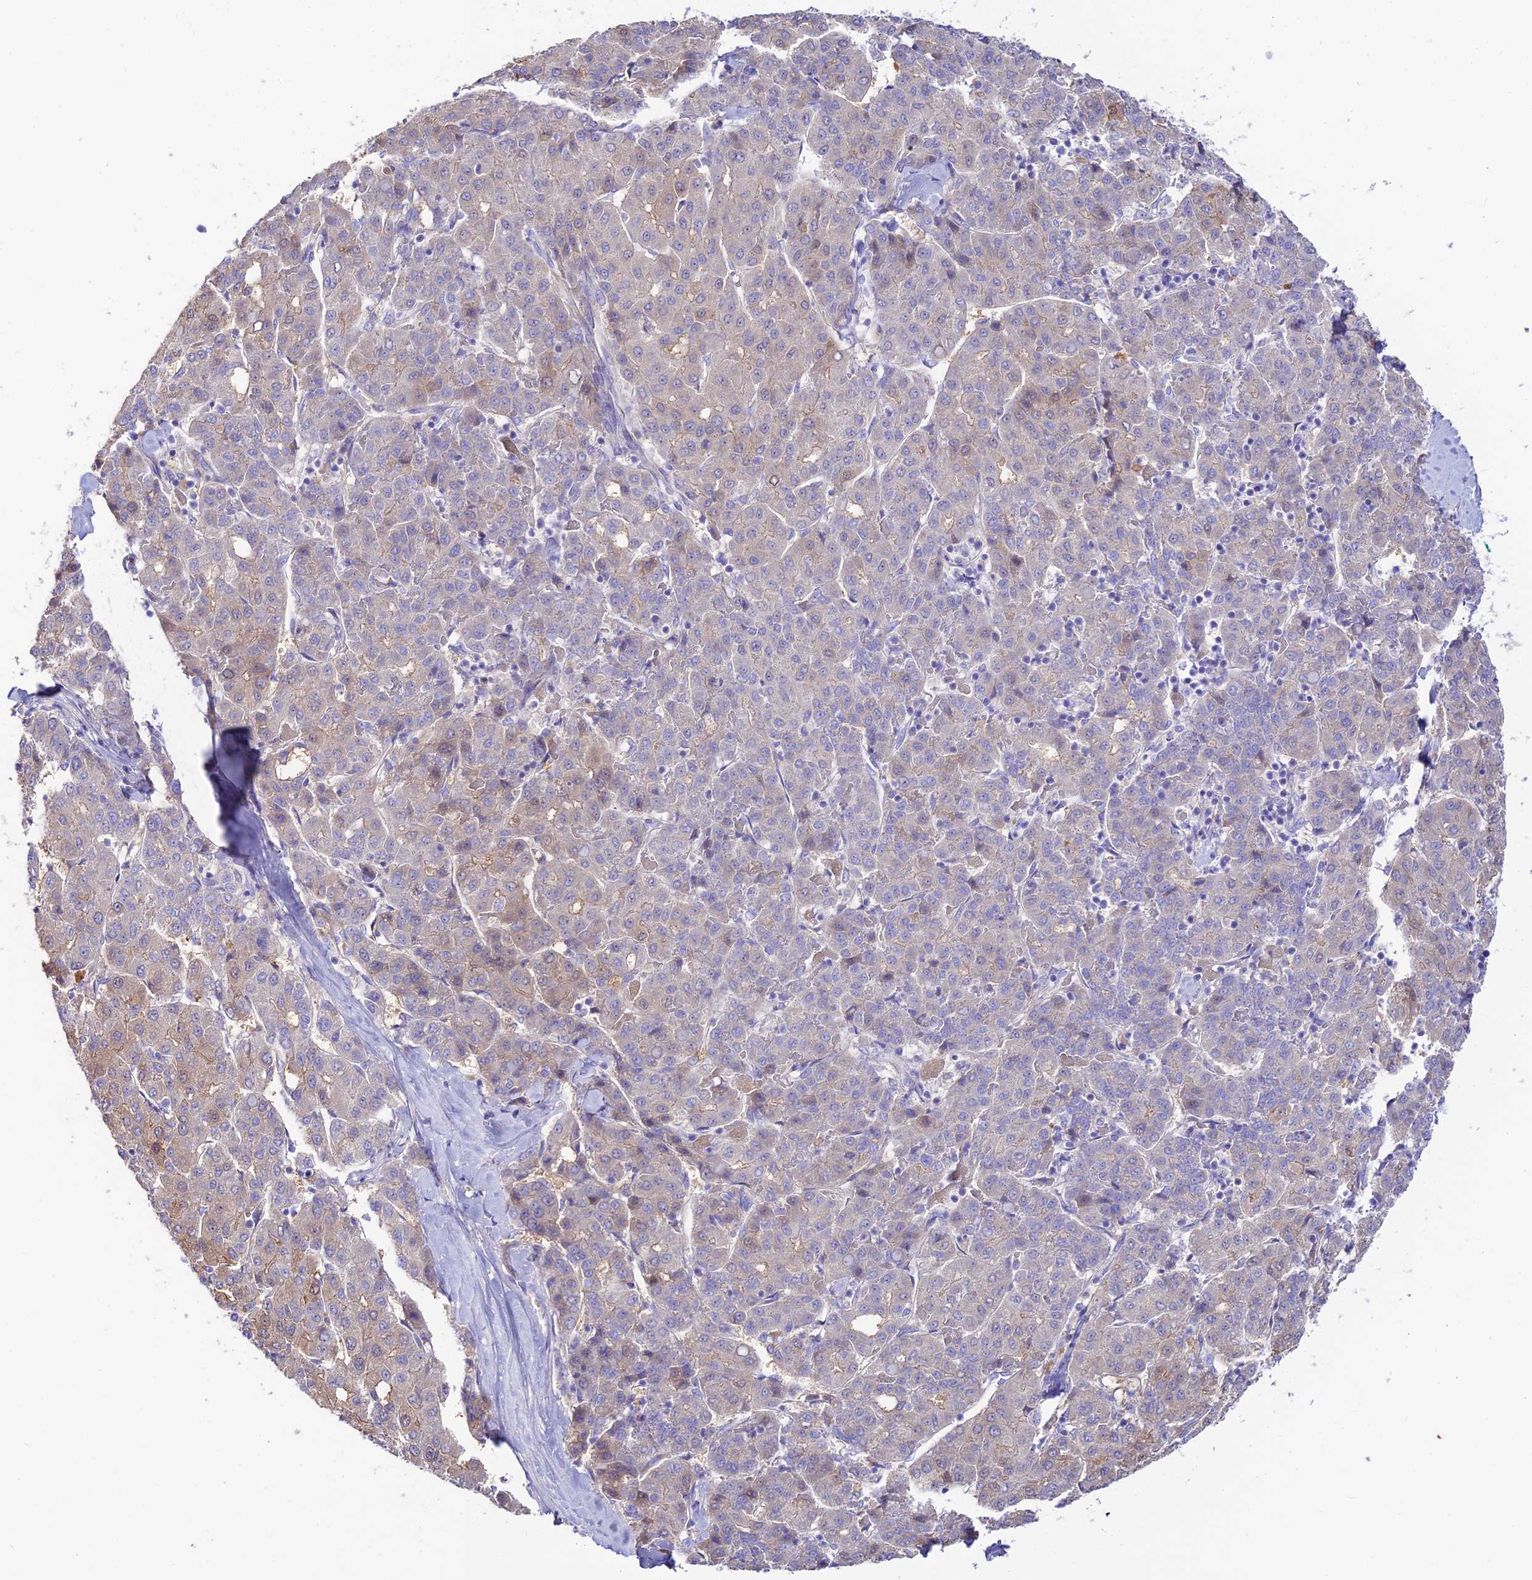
{"staining": {"intensity": "weak", "quantity": "<25%", "location": "cytoplasmic/membranous"}, "tissue": "liver cancer", "cell_type": "Tumor cells", "image_type": "cancer", "snomed": [{"axis": "morphology", "description": "Carcinoma, Hepatocellular, NOS"}, {"axis": "topography", "description": "Liver"}], "caption": "Immunohistochemical staining of liver cancer (hepatocellular carcinoma) shows no significant positivity in tumor cells.", "gene": "NLRP9", "patient": {"sex": "male", "age": 65}}